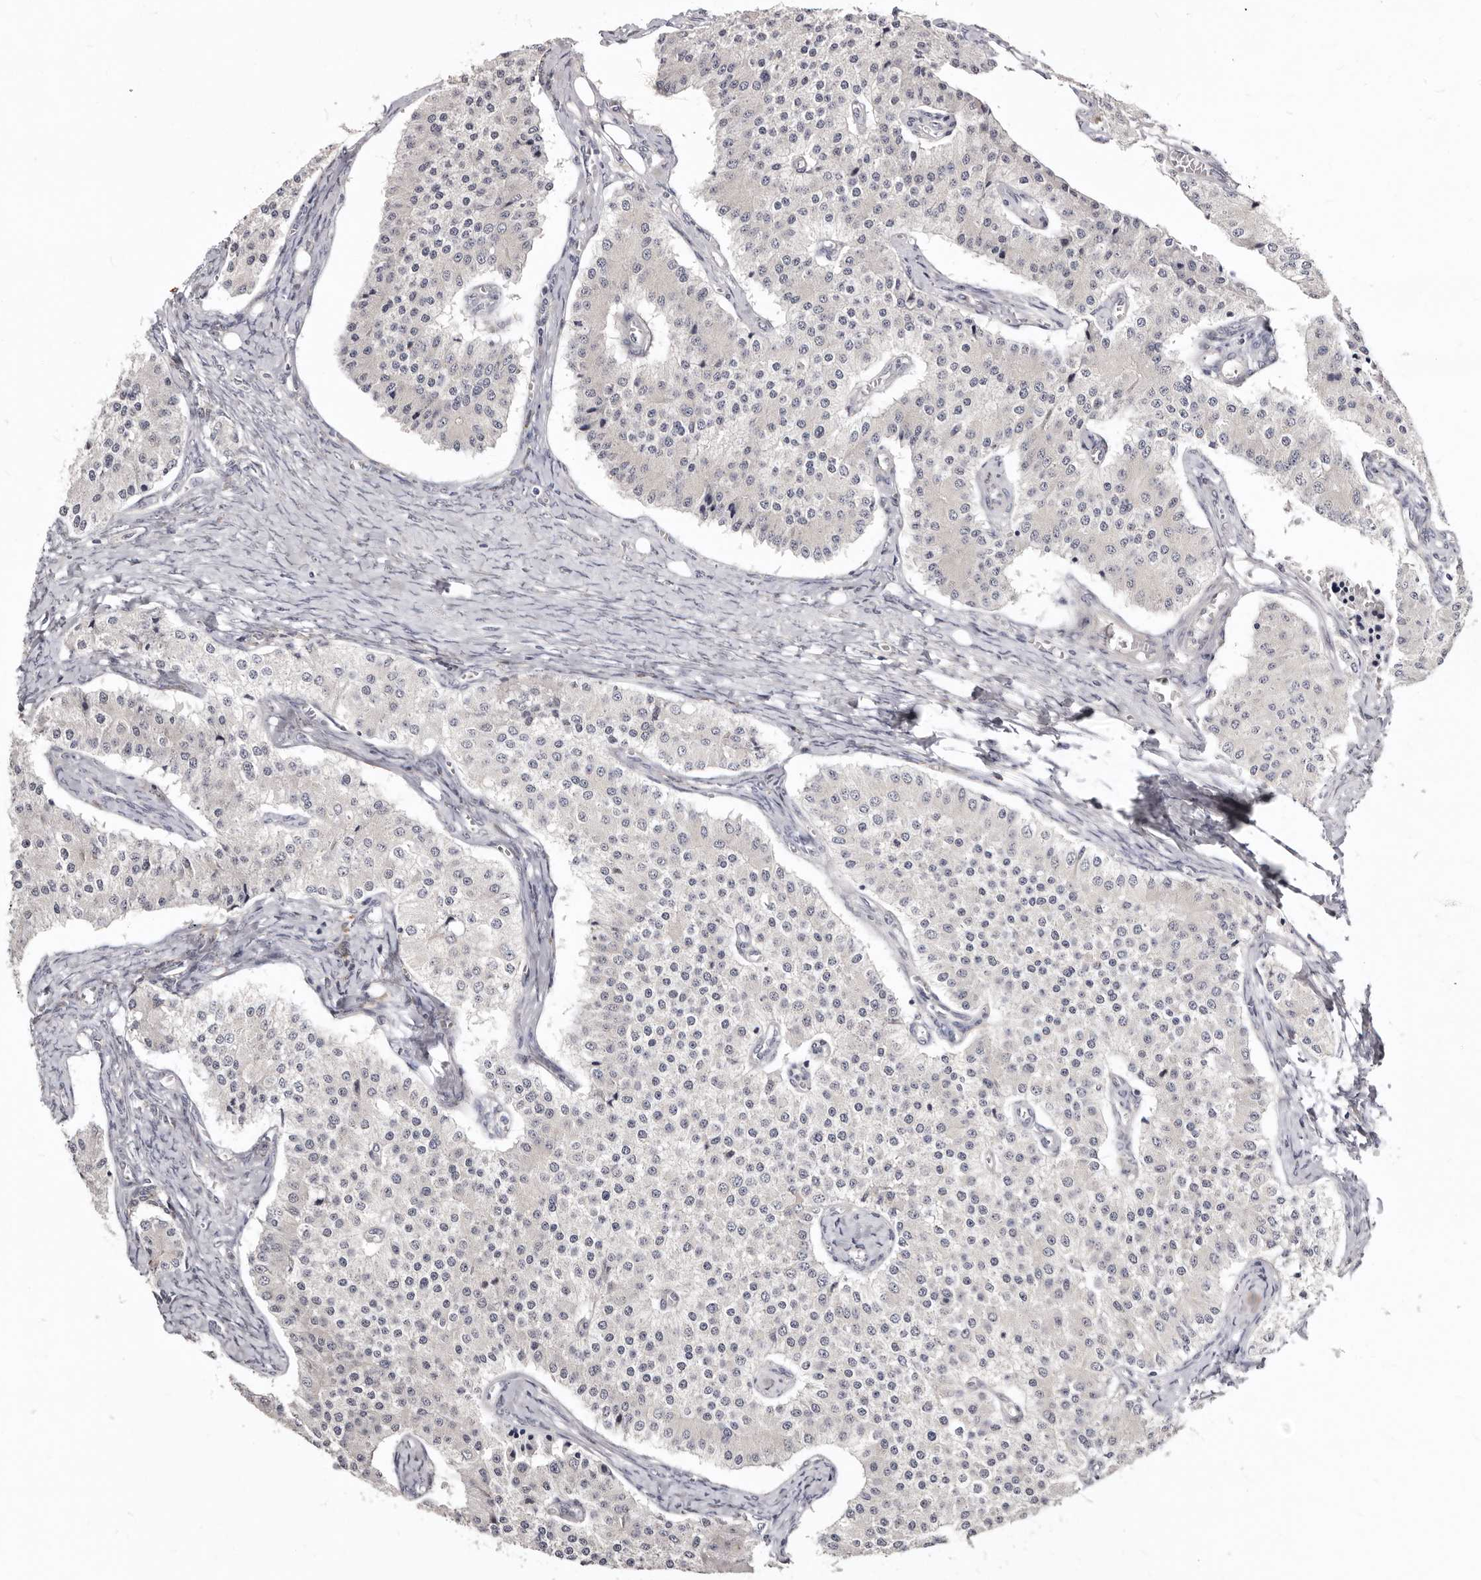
{"staining": {"intensity": "negative", "quantity": "none", "location": "none"}, "tissue": "carcinoid", "cell_type": "Tumor cells", "image_type": "cancer", "snomed": [{"axis": "morphology", "description": "Carcinoid, malignant, NOS"}, {"axis": "topography", "description": "Colon"}], "caption": "Photomicrograph shows no significant protein expression in tumor cells of carcinoid.", "gene": "KLHL4", "patient": {"sex": "female", "age": 52}}